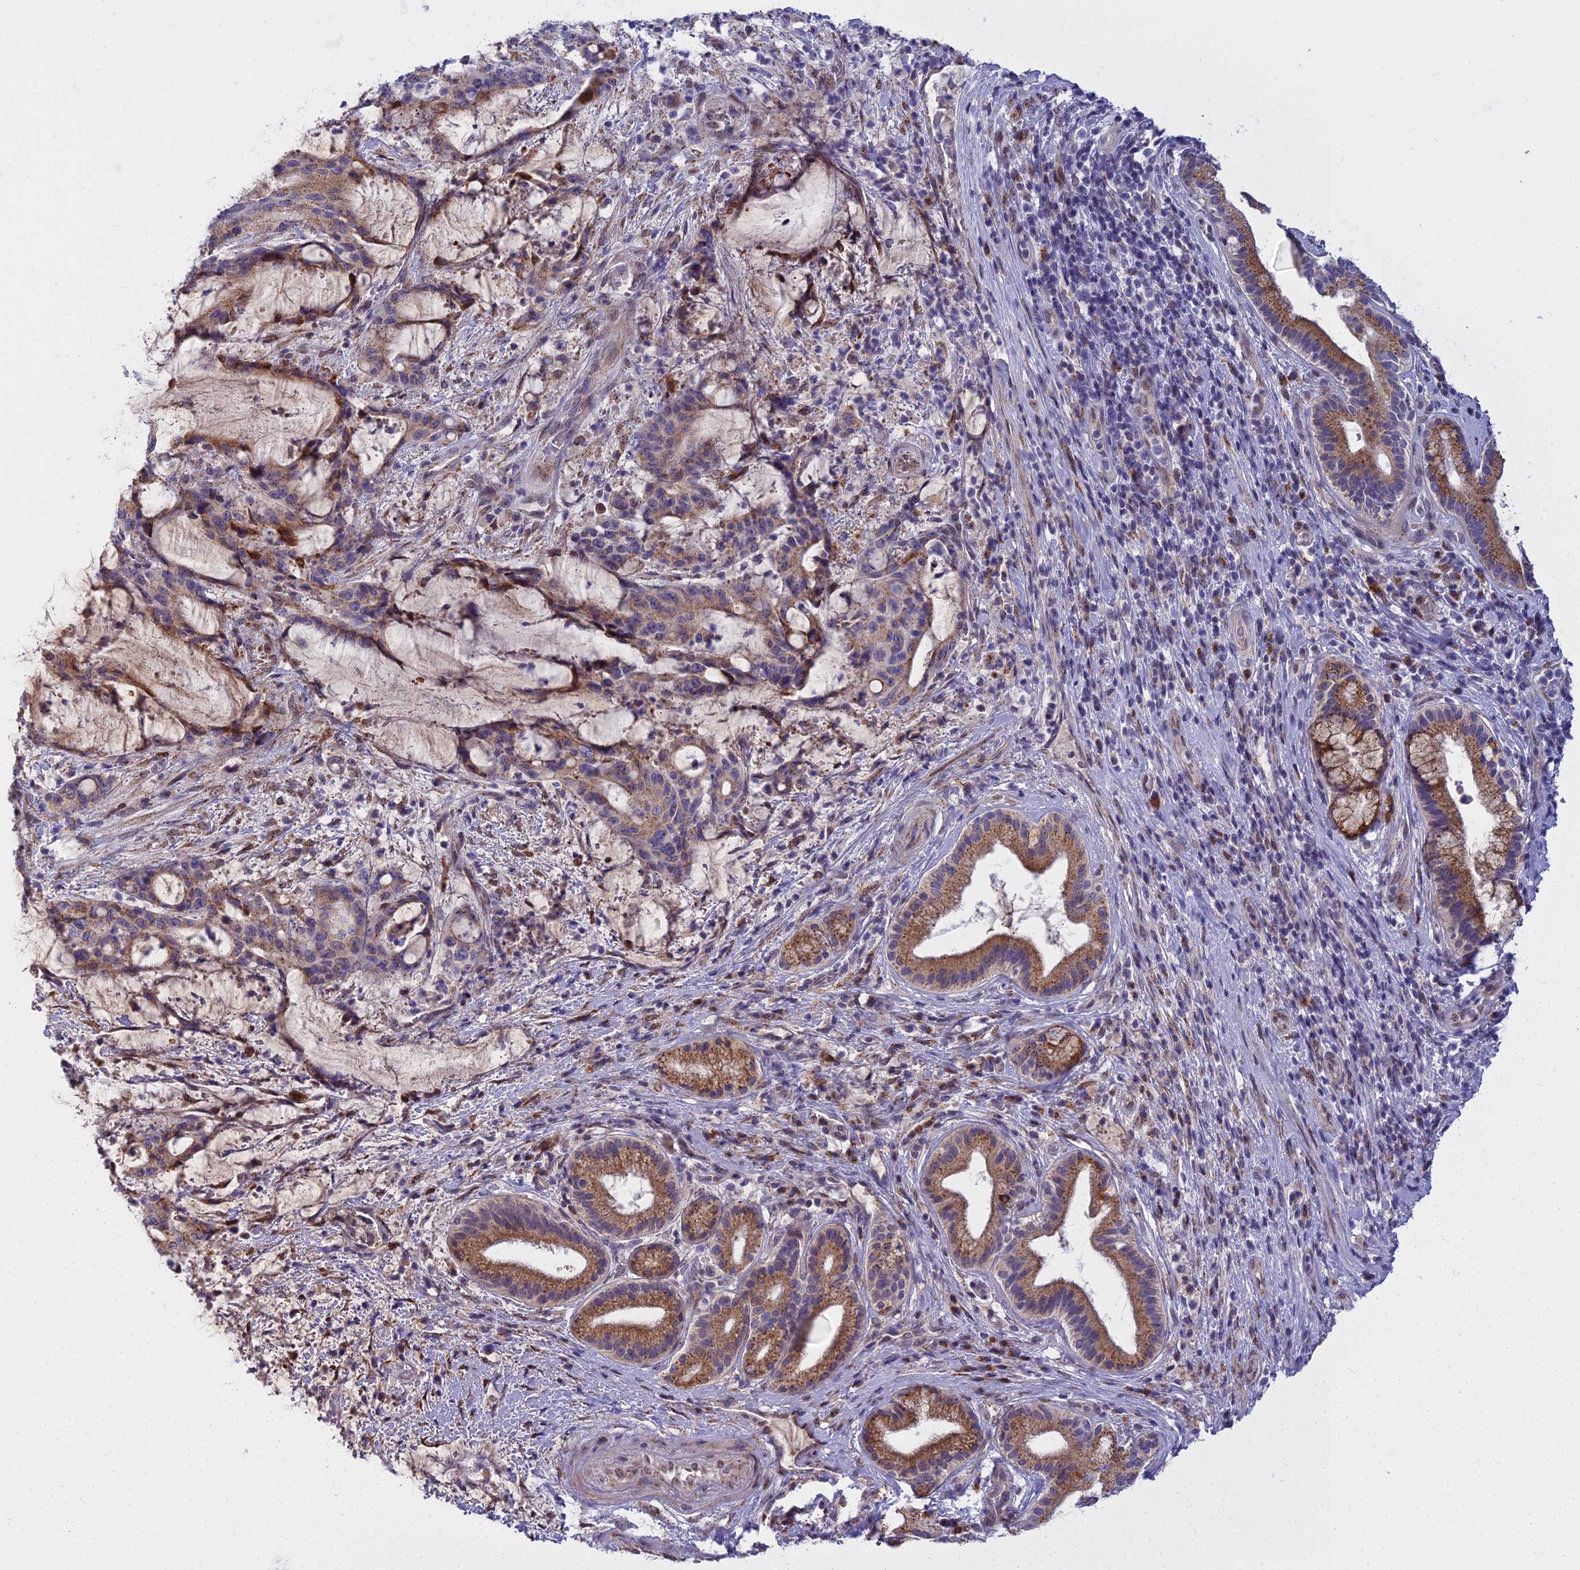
{"staining": {"intensity": "moderate", "quantity": "25%-75%", "location": "cytoplasmic/membranous"}, "tissue": "liver cancer", "cell_type": "Tumor cells", "image_type": "cancer", "snomed": [{"axis": "morphology", "description": "Normal tissue, NOS"}, {"axis": "morphology", "description": "Cholangiocarcinoma"}, {"axis": "topography", "description": "Liver"}, {"axis": "topography", "description": "Peripheral nerve tissue"}], "caption": "IHC of human liver cancer exhibits medium levels of moderate cytoplasmic/membranous expression in approximately 25%-75% of tumor cells. (DAB IHC with brightfield microscopy, high magnification).", "gene": "WDPCP", "patient": {"sex": "female", "age": 73}}